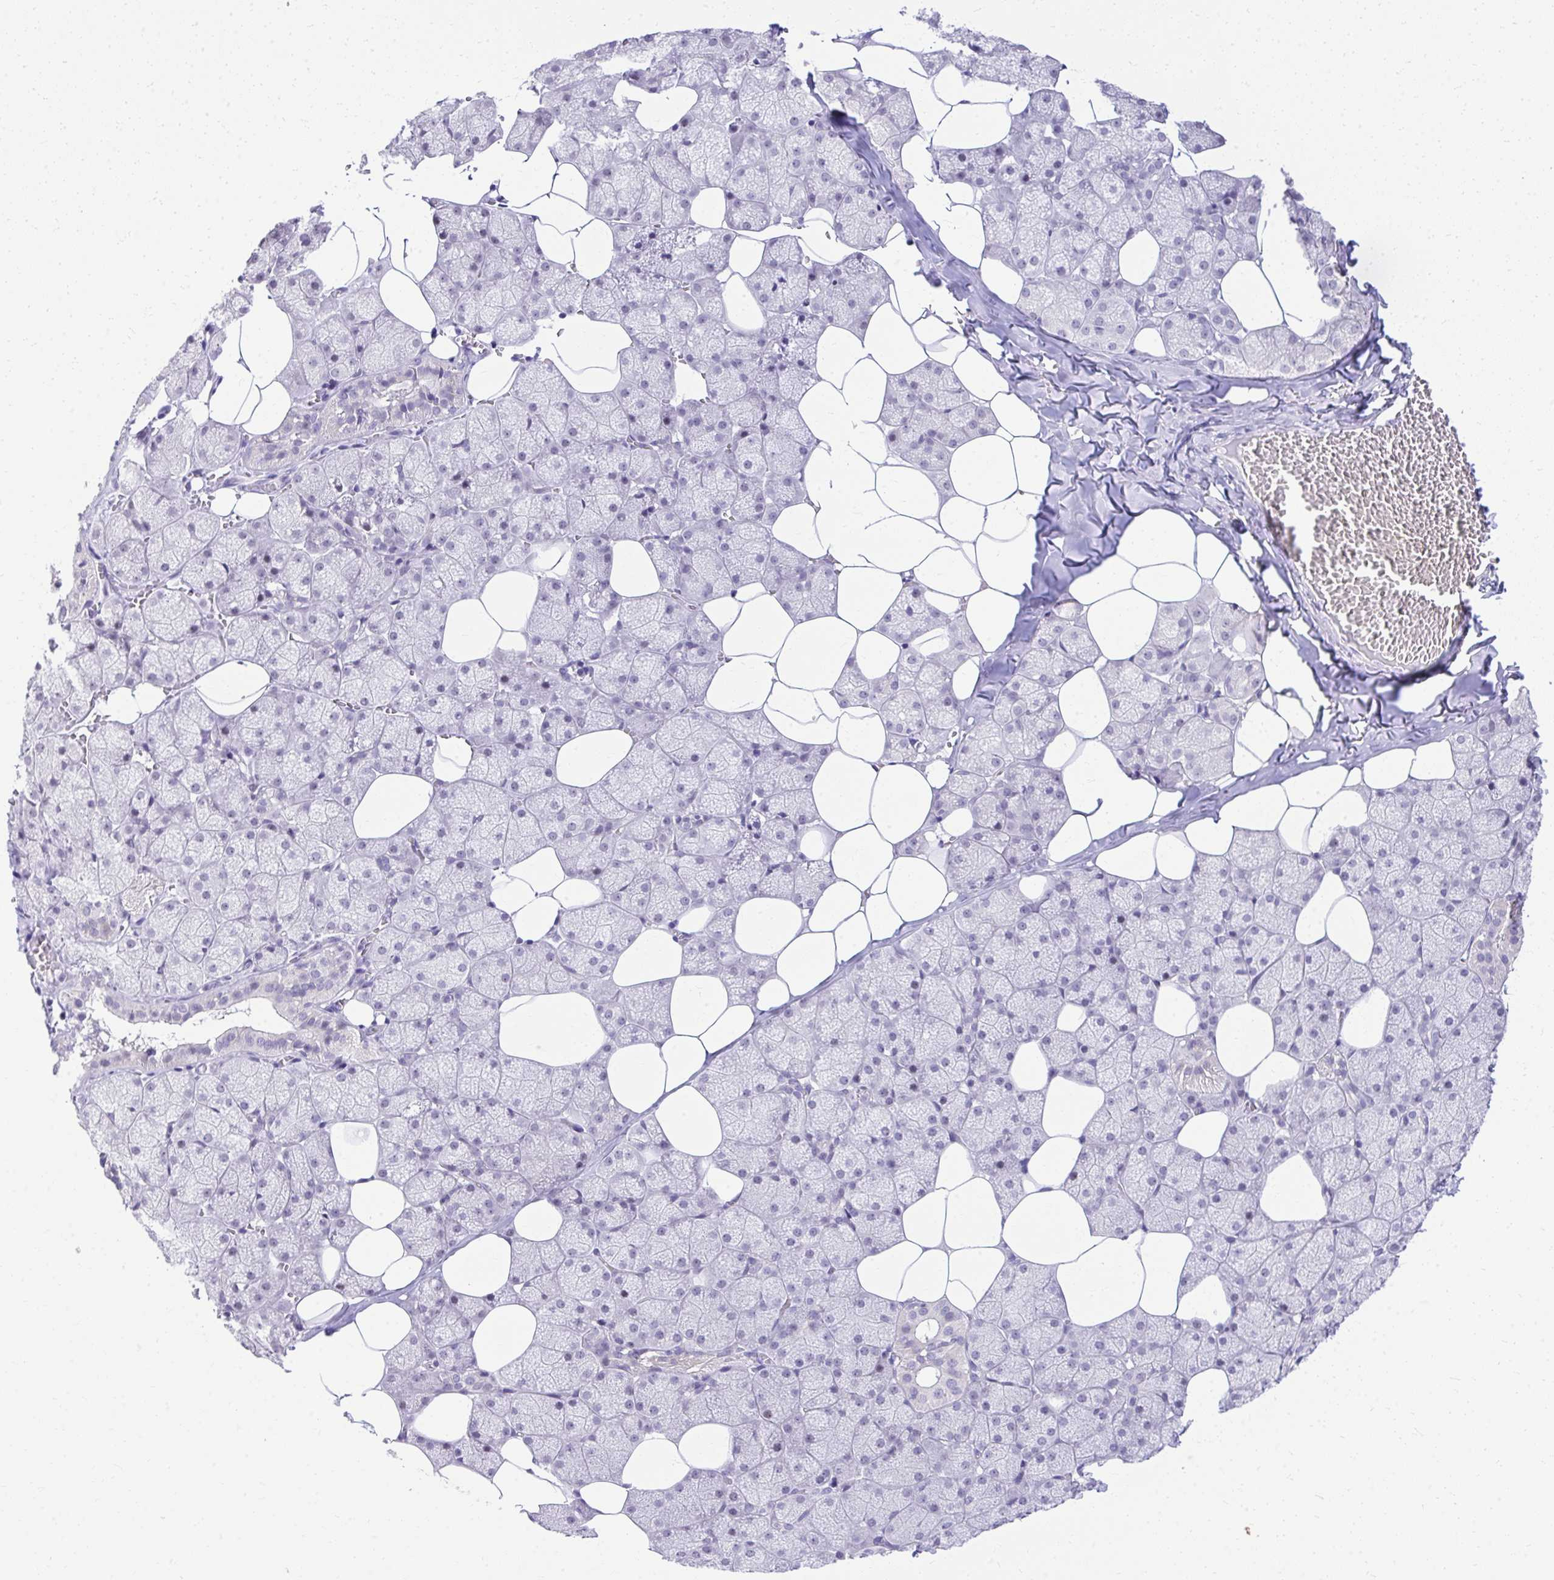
{"staining": {"intensity": "negative", "quantity": "none", "location": "none"}, "tissue": "salivary gland", "cell_type": "Glandular cells", "image_type": "normal", "snomed": [{"axis": "morphology", "description": "Normal tissue, NOS"}, {"axis": "topography", "description": "Salivary gland"}, {"axis": "topography", "description": "Peripheral nerve tissue"}], "caption": "DAB immunohistochemical staining of benign human salivary gland demonstrates no significant staining in glandular cells.", "gene": "EID3", "patient": {"sex": "male", "age": 38}}